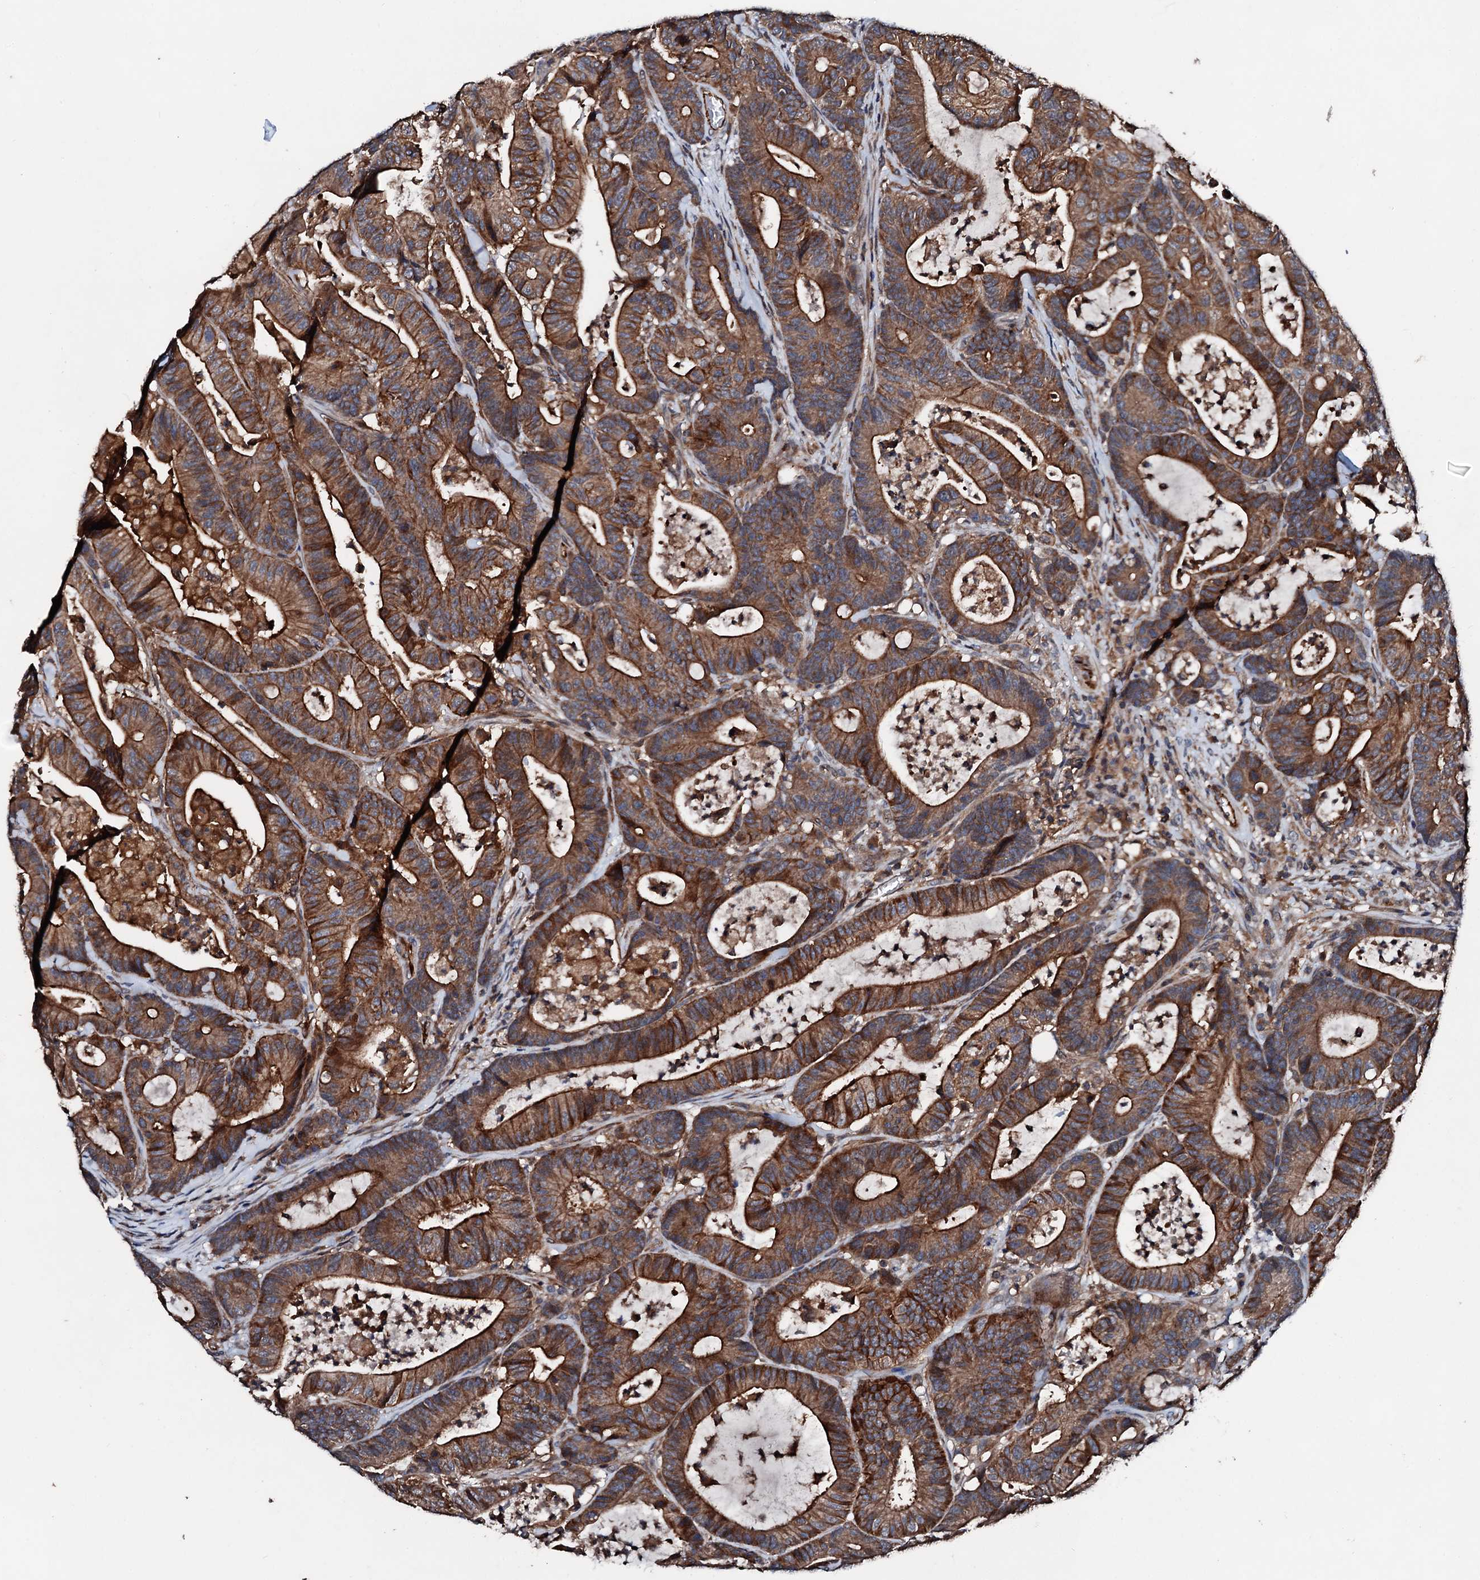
{"staining": {"intensity": "strong", "quantity": ">75%", "location": "cytoplasmic/membranous"}, "tissue": "colorectal cancer", "cell_type": "Tumor cells", "image_type": "cancer", "snomed": [{"axis": "morphology", "description": "Adenocarcinoma, NOS"}, {"axis": "topography", "description": "Colon"}], "caption": "High-power microscopy captured an immunohistochemistry (IHC) photomicrograph of adenocarcinoma (colorectal), revealing strong cytoplasmic/membranous positivity in approximately >75% of tumor cells.", "gene": "FGD4", "patient": {"sex": "female", "age": 84}}